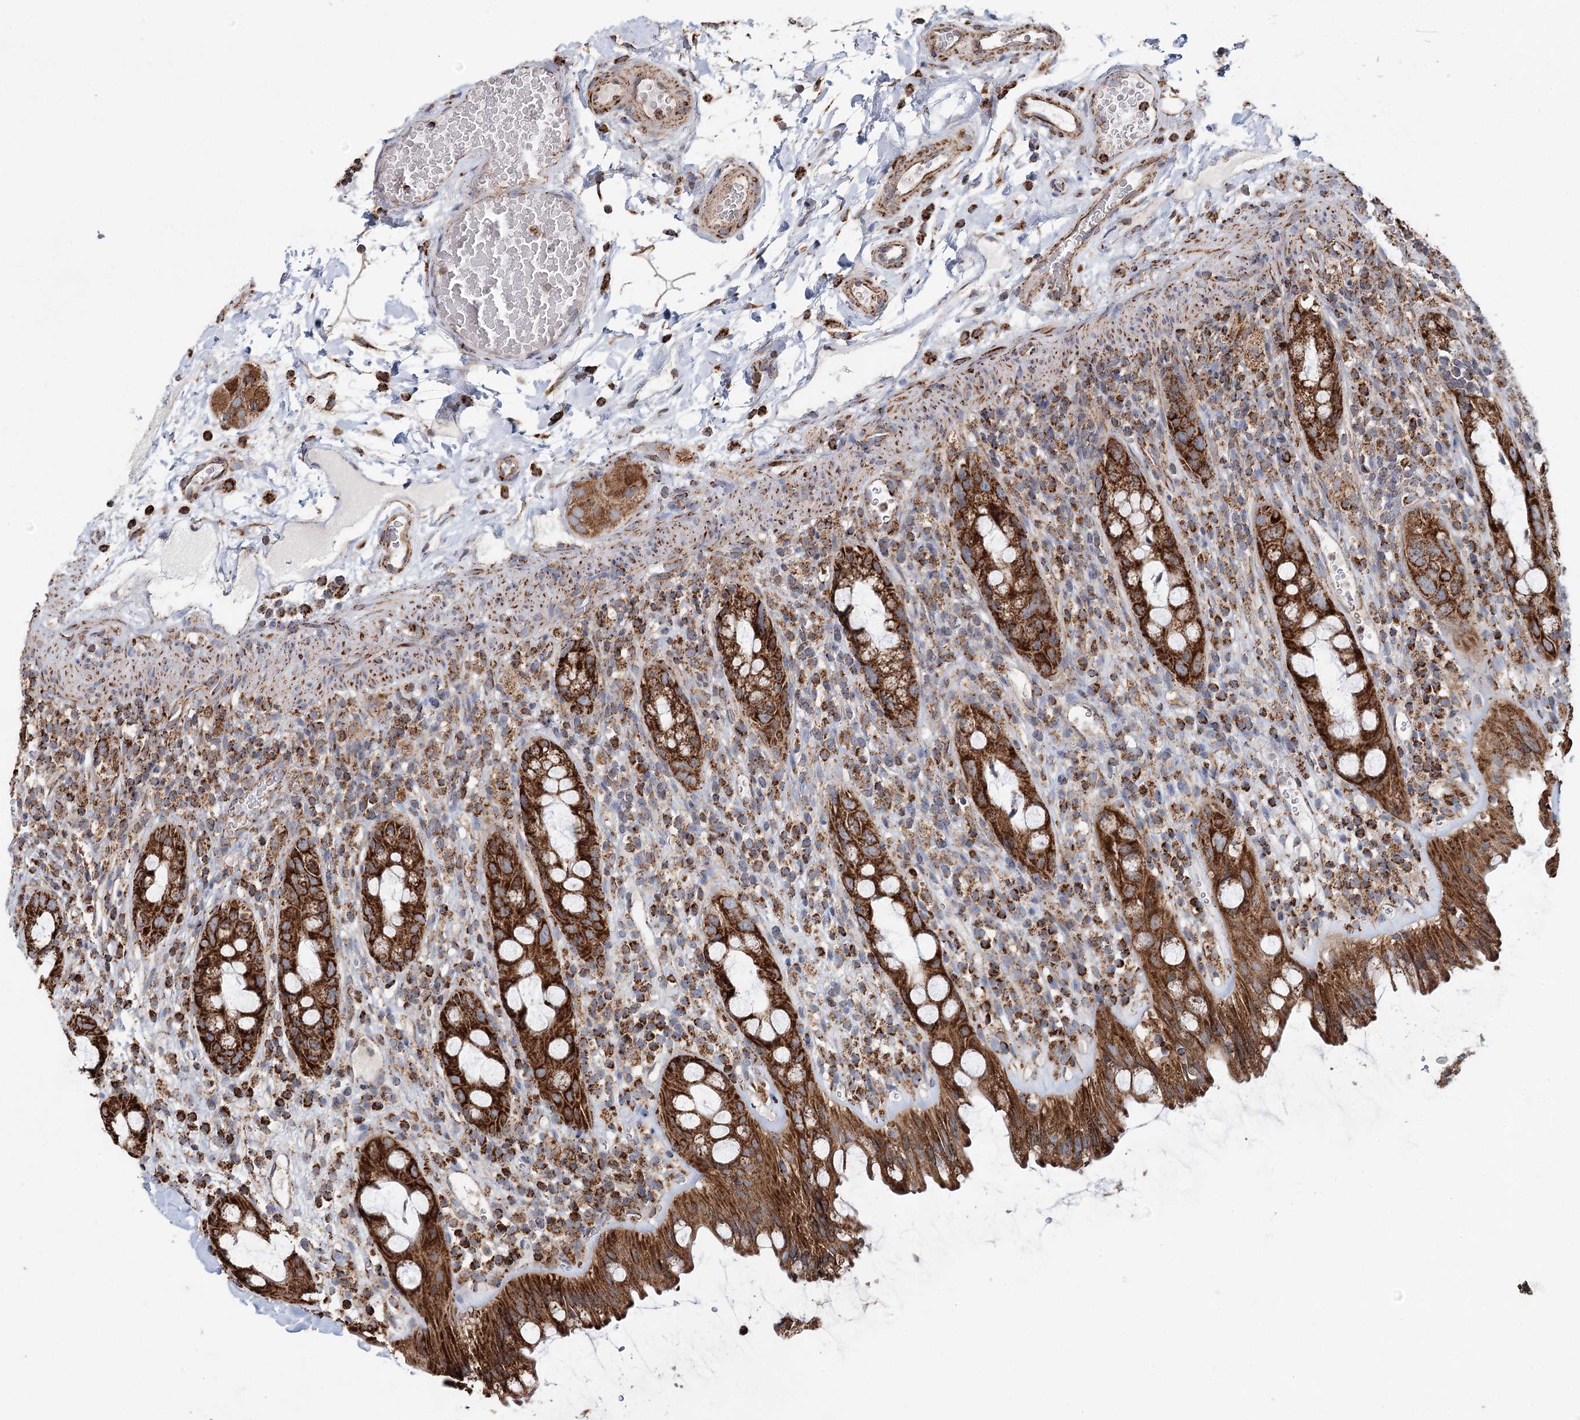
{"staining": {"intensity": "strong", "quantity": ">75%", "location": "cytoplasmic/membranous"}, "tissue": "rectum", "cell_type": "Glandular cells", "image_type": "normal", "snomed": [{"axis": "morphology", "description": "Normal tissue, NOS"}, {"axis": "topography", "description": "Rectum"}], "caption": "Strong cytoplasmic/membranous positivity is present in about >75% of glandular cells in normal rectum. The protein is shown in brown color, while the nuclei are stained blue.", "gene": "APH1A", "patient": {"sex": "female", "age": 57}}